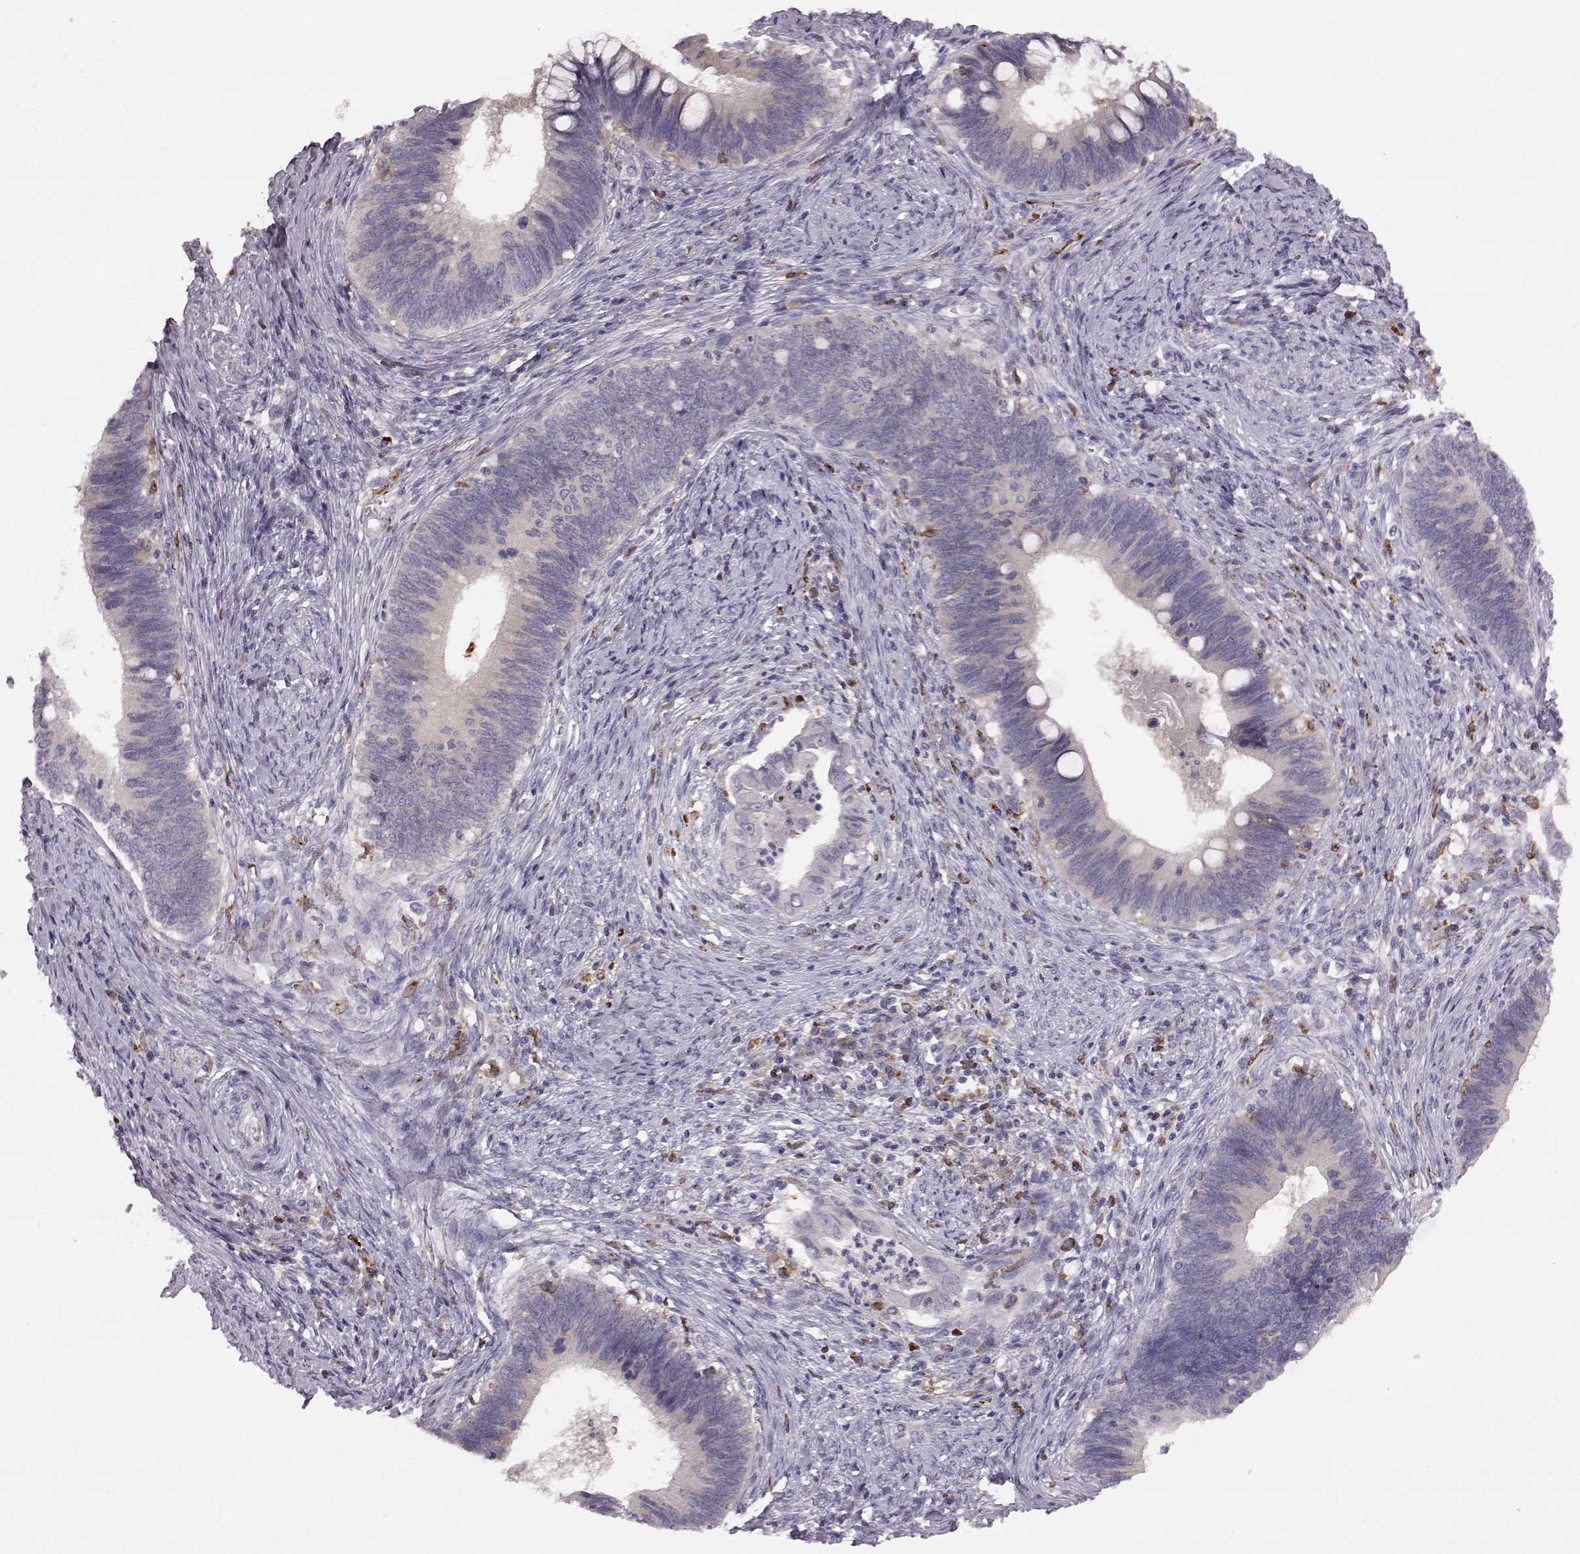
{"staining": {"intensity": "negative", "quantity": "none", "location": "none"}, "tissue": "cervical cancer", "cell_type": "Tumor cells", "image_type": "cancer", "snomed": [{"axis": "morphology", "description": "Adenocarcinoma, NOS"}, {"axis": "topography", "description": "Cervix"}], "caption": "This is an IHC histopathology image of human cervical adenocarcinoma. There is no staining in tumor cells.", "gene": "SPAG17", "patient": {"sex": "female", "age": 42}}